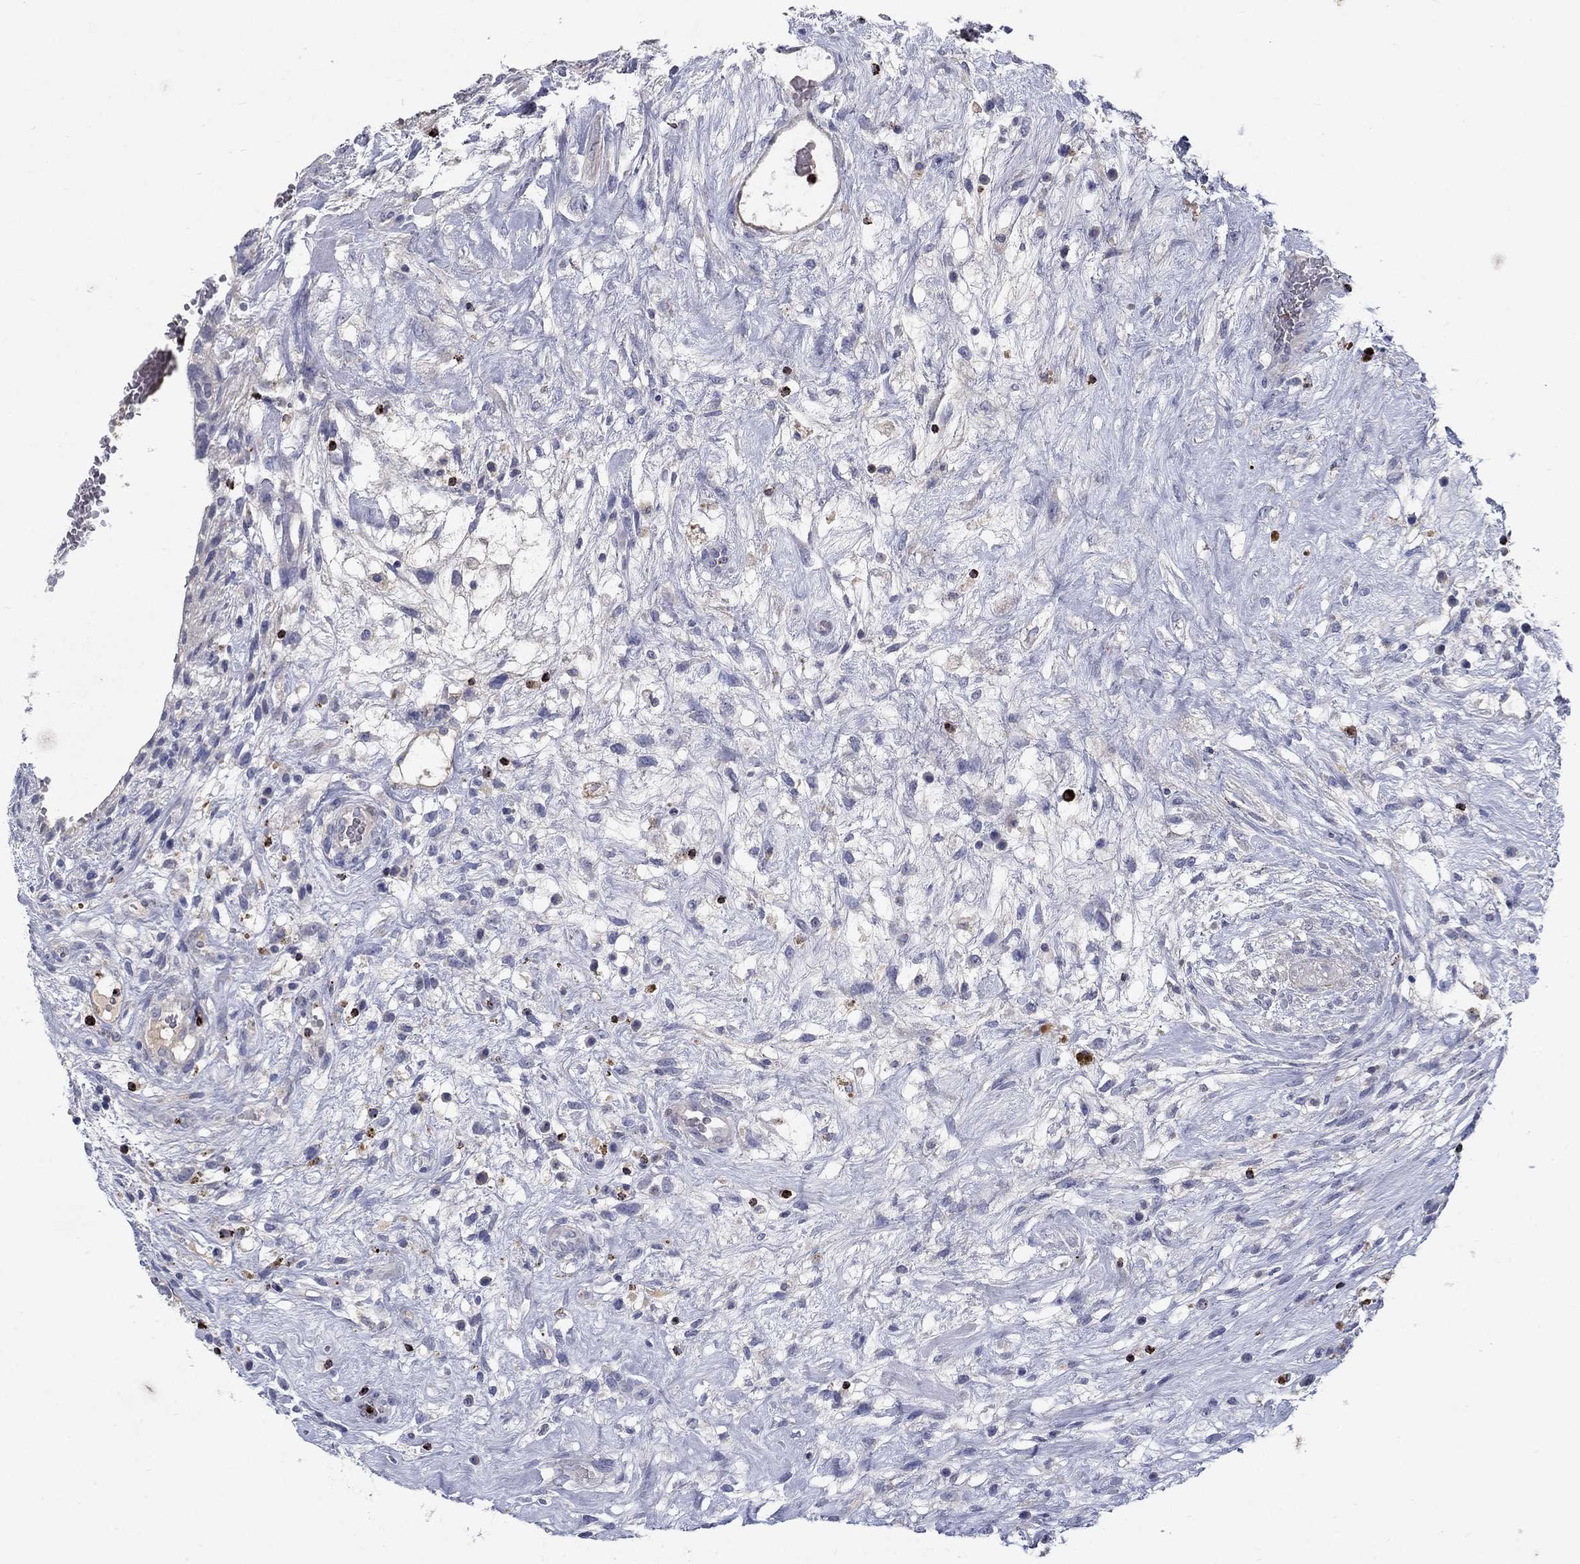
{"staining": {"intensity": "negative", "quantity": "none", "location": "none"}, "tissue": "testis cancer", "cell_type": "Tumor cells", "image_type": "cancer", "snomed": [{"axis": "morphology", "description": "Normal tissue, NOS"}, {"axis": "morphology", "description": "Carcinoma, Embryonal, NOS"}, {"axis": "topography", "description": "Testis"}, {"axis": "topography", "description": "Epididymis"}], "caption": "There is no significant positivity in tumor cells of testis embryonal carcinoma. Nuclei are stained in blue.", "gene": "GZMA", "patient": {"sex": "male", "age": 32}}